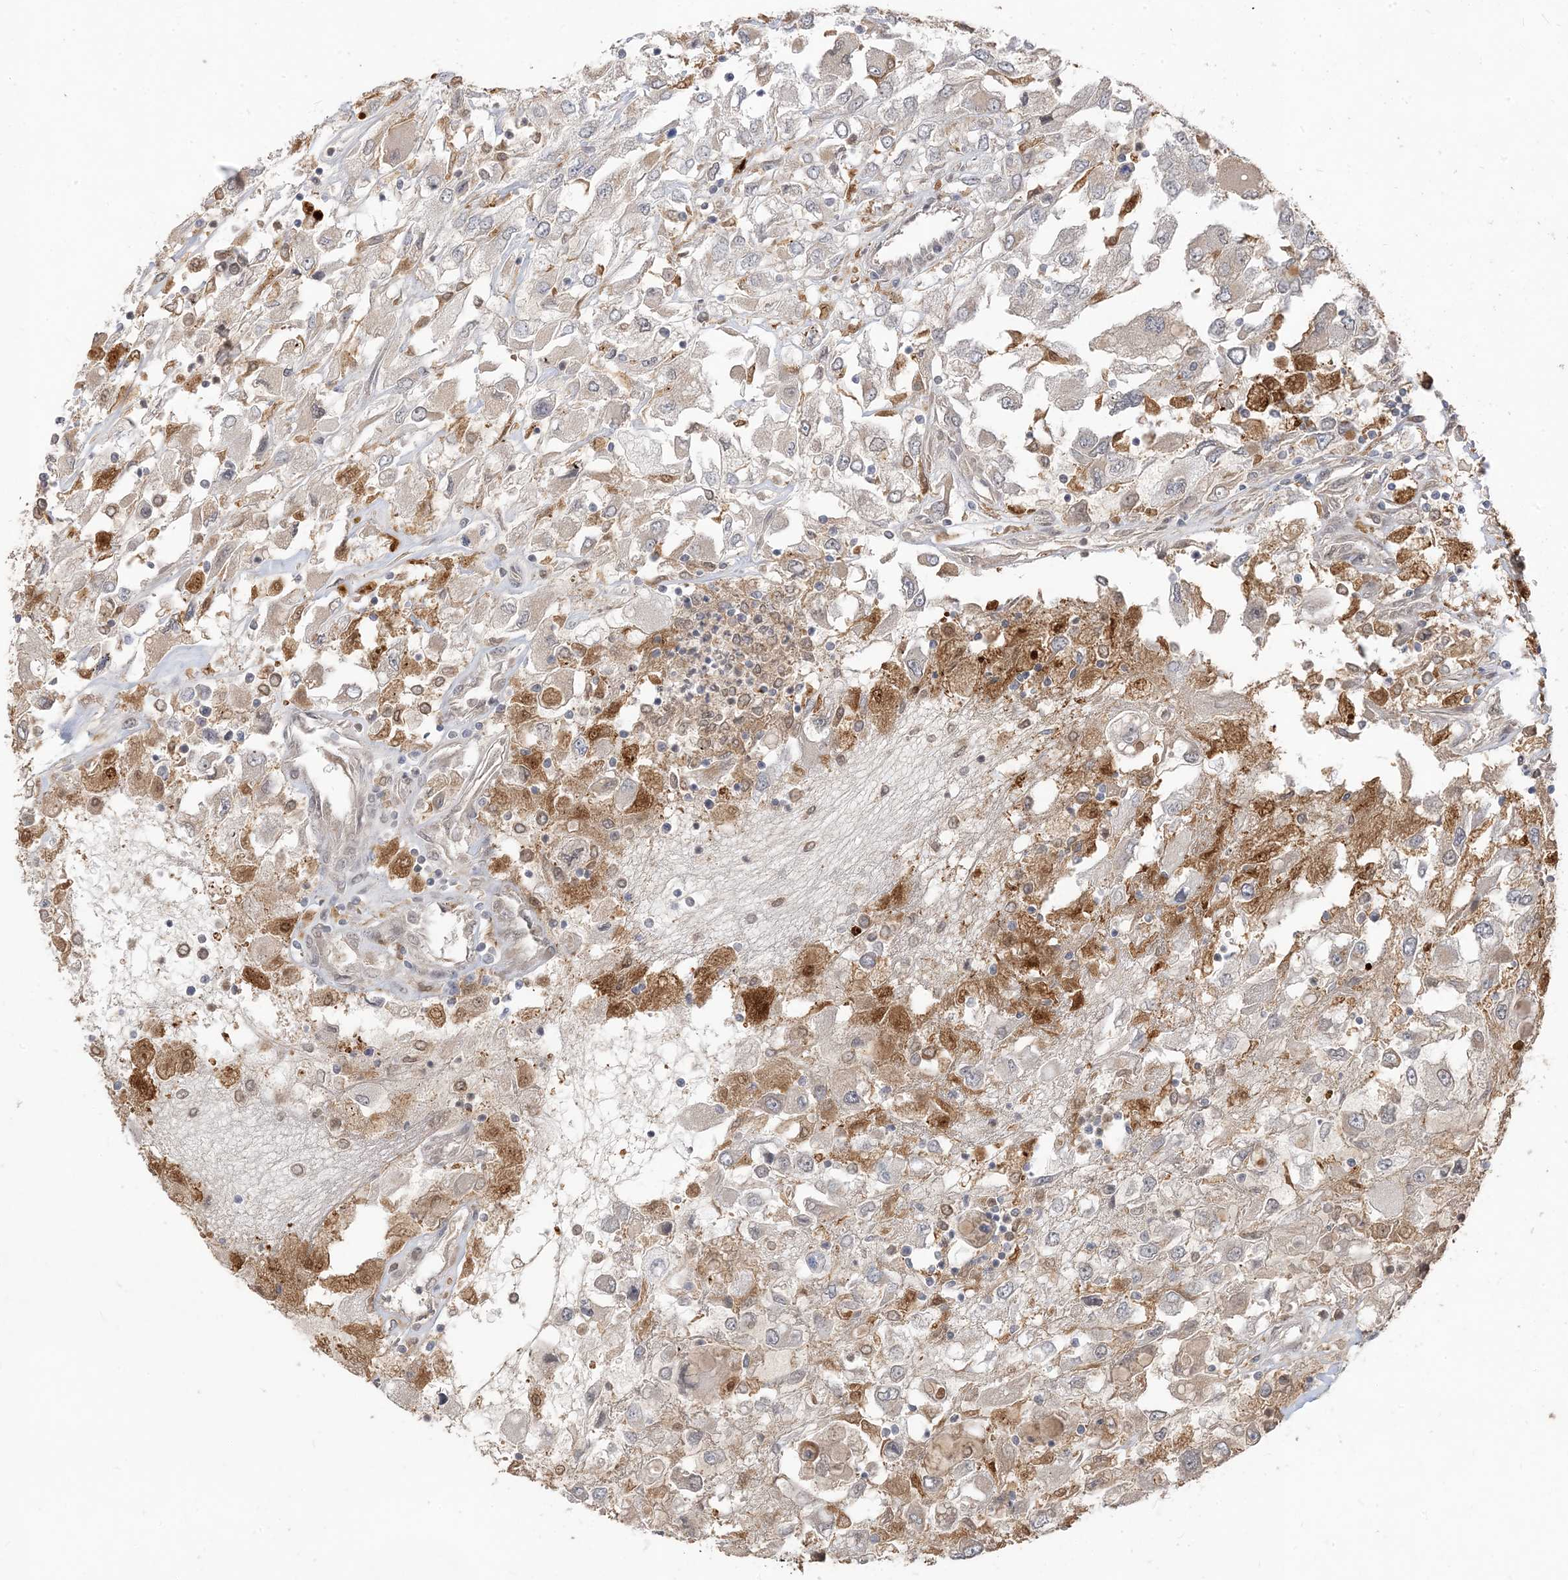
{"staining": {"intensity": "negative", "quantity": "none", "location": "none"}, "tissue": "renal cancer", "cell_type": "Tumor cells", "image_type": "cancer", "snomed": [{"axis": "morphology", "description": "Adenocarcinoma, NOS"}, {"axis": "topography", "description": "Kidney"}], "caption": "Tumor cells are negative for brown protein staining in renal cancer. (DAB immunohistochemistry (IHC) visualized using brightfield microscopy, high magnification).", "gene": "NAGK", "patient": {"sex": "female", "age": 52}}